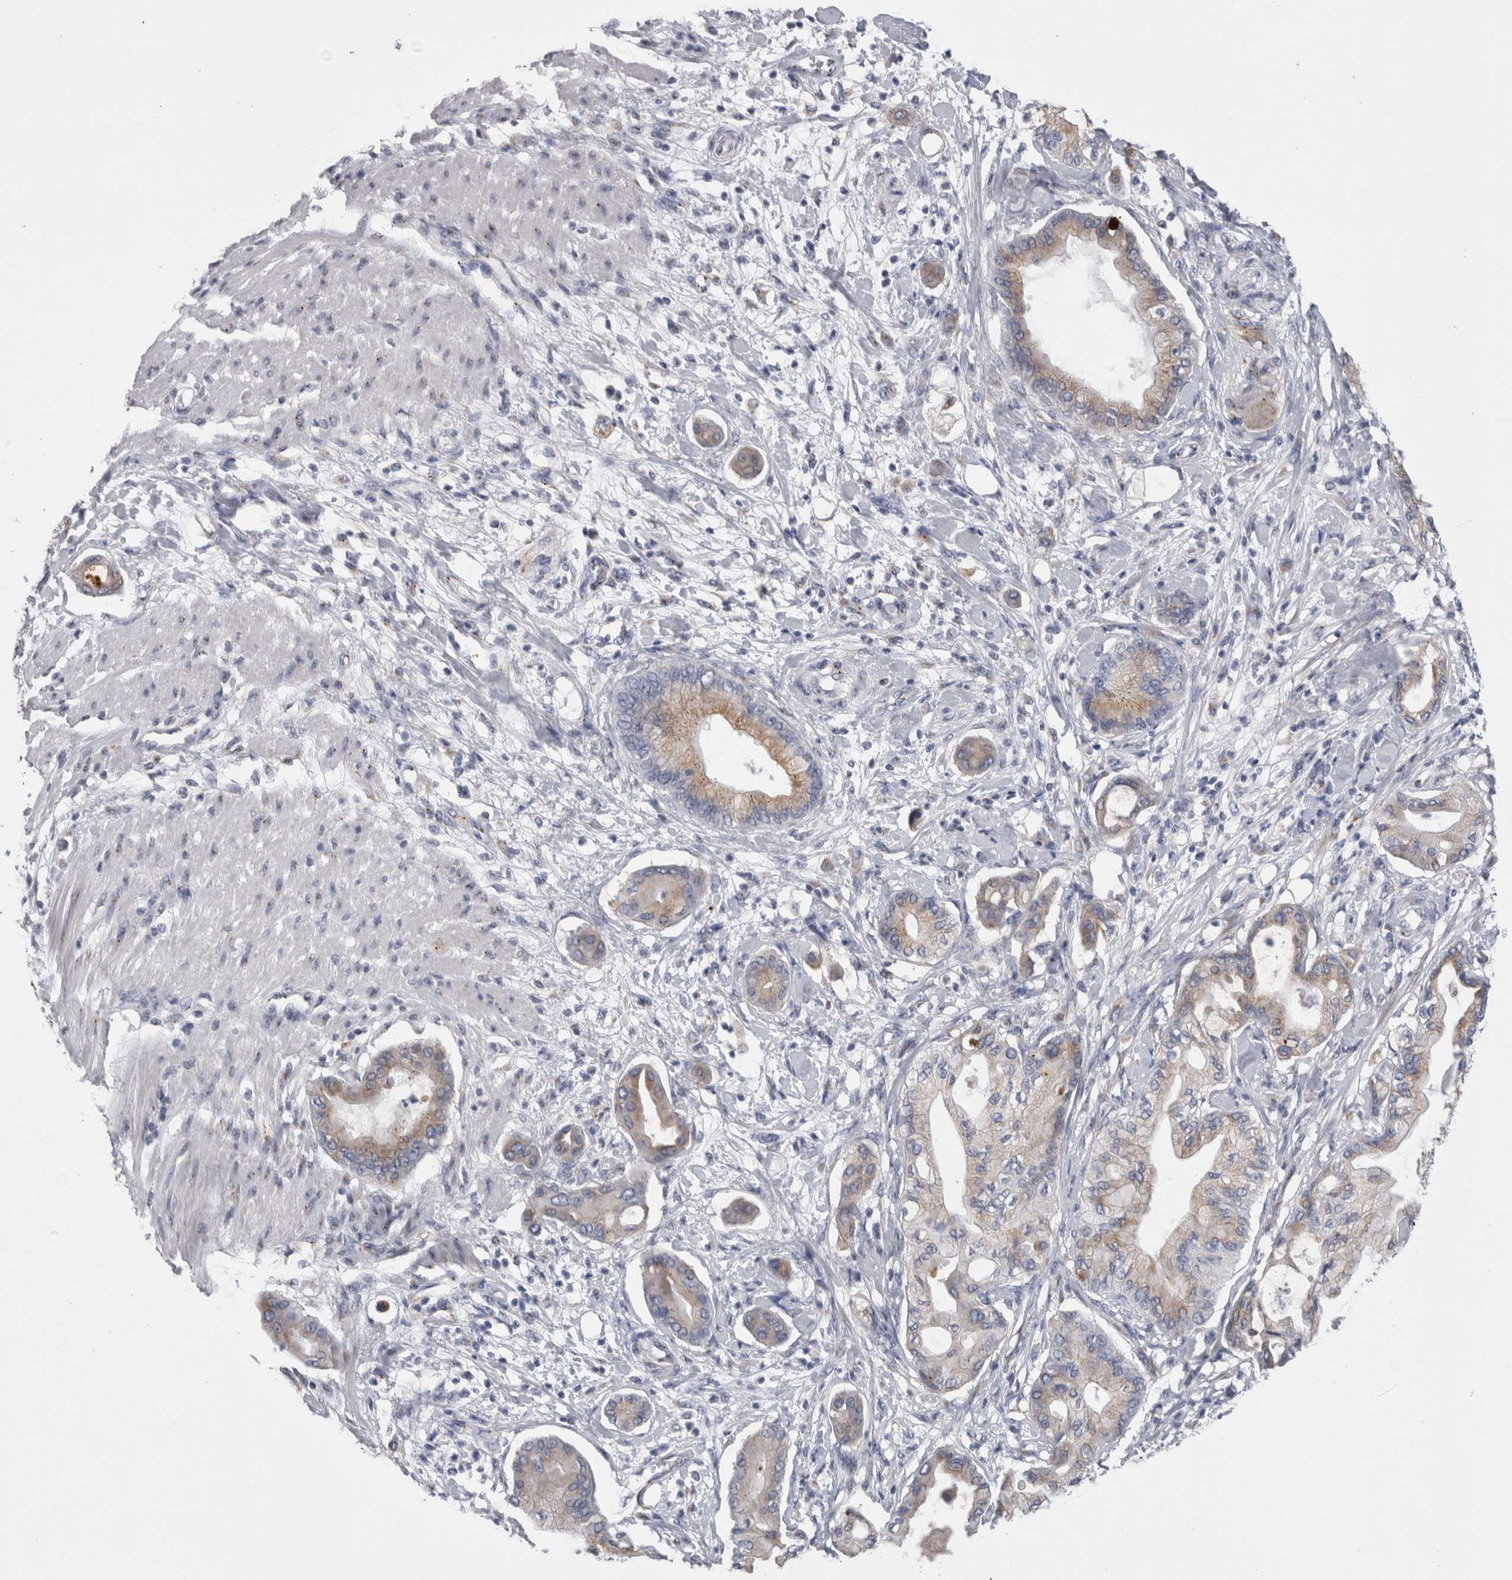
{"staining": {"intensity": "weak", "quantity": ">75%", "location": "cytoplasmic/membranous"}, "tissue": "pancreatic cancer", "cell_type": "Tumor cells", "image_type": "cancer", "snomed": [{"axis": "morphology", "description": "Adenocarcinoma, NOS"}, {"axis": "morphology", "description": "Adenocarcinoma, metastatic, NOS"}, {"axis": "topography", "description": "Lymph node"}, {"axis": "topography", "description": "Pancreas"}, {"axis": "topography", "description": "Duodenum"}], "caption": "Pancreatic cancer (metastatic adenocarcinoma) tissue displays weak cytoplasmic/membranous positivity in about >75% of tumor cells", "gene": "AKAP9", "patient": {"sex": "female", "age": 64}}